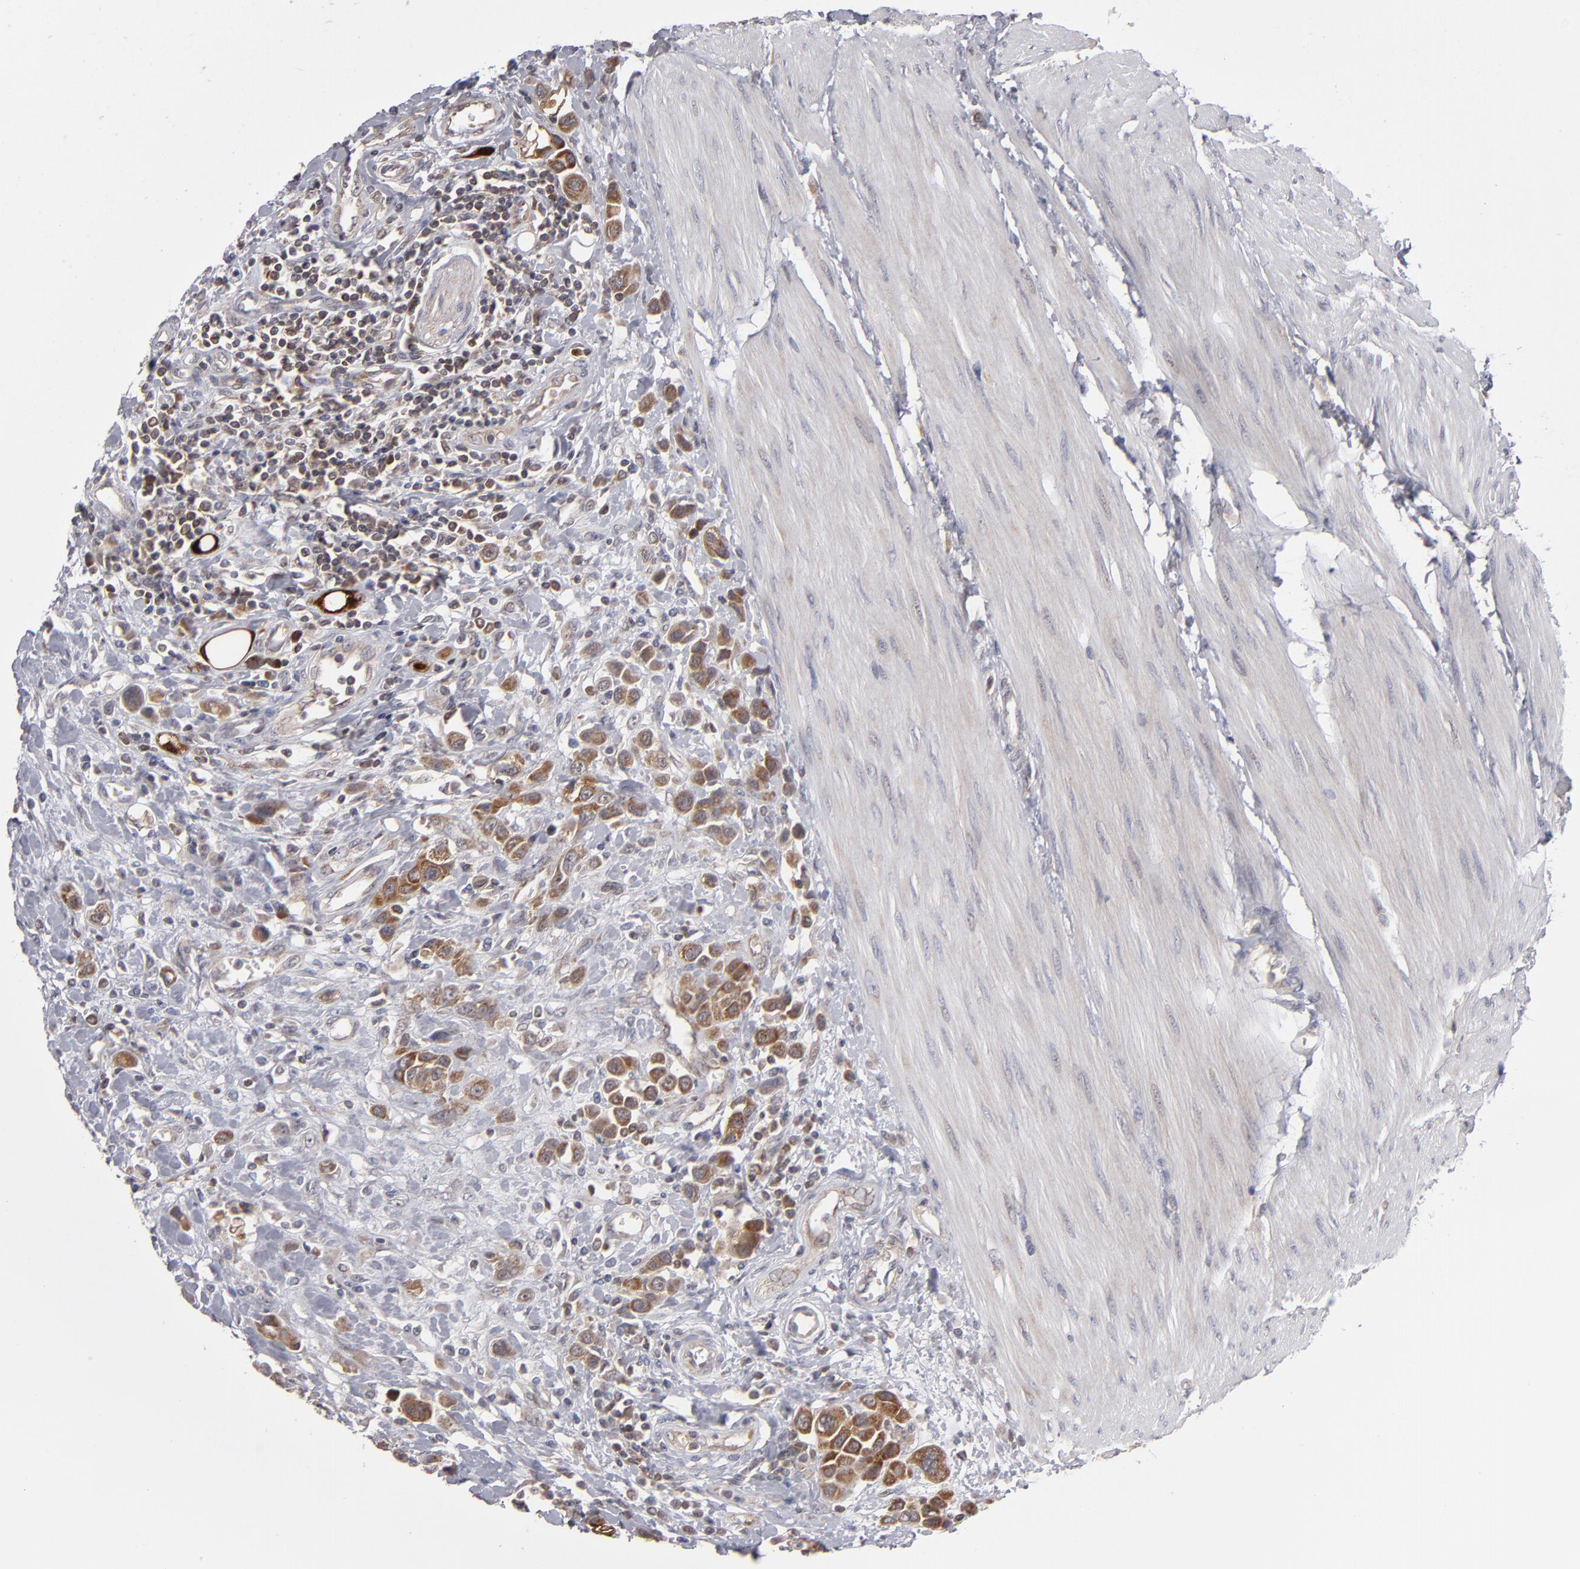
{"staining": {"intensity": "moderate", "quantity": ">75%", "location": "cytoplasmic/membranous"}, "tissue": "urothelial cancer", "cell_type": "Tumor cells", "image_type": "cancer", "snomed": [{"axis": "morphology", "description": "Urothelial carcinoma, High grade"}, {"axis": "topography", "description": "Urinary bladder"}], "caption": "About >75% of tumor cells in human high-grade urothelial carcinoma exhibit moderate cytoplasmic/membranous protein expression as visualized by brown immunohistochemical staining.", "gene": "GLCCI1", "patient": {"sex": "male", "age": 50}}